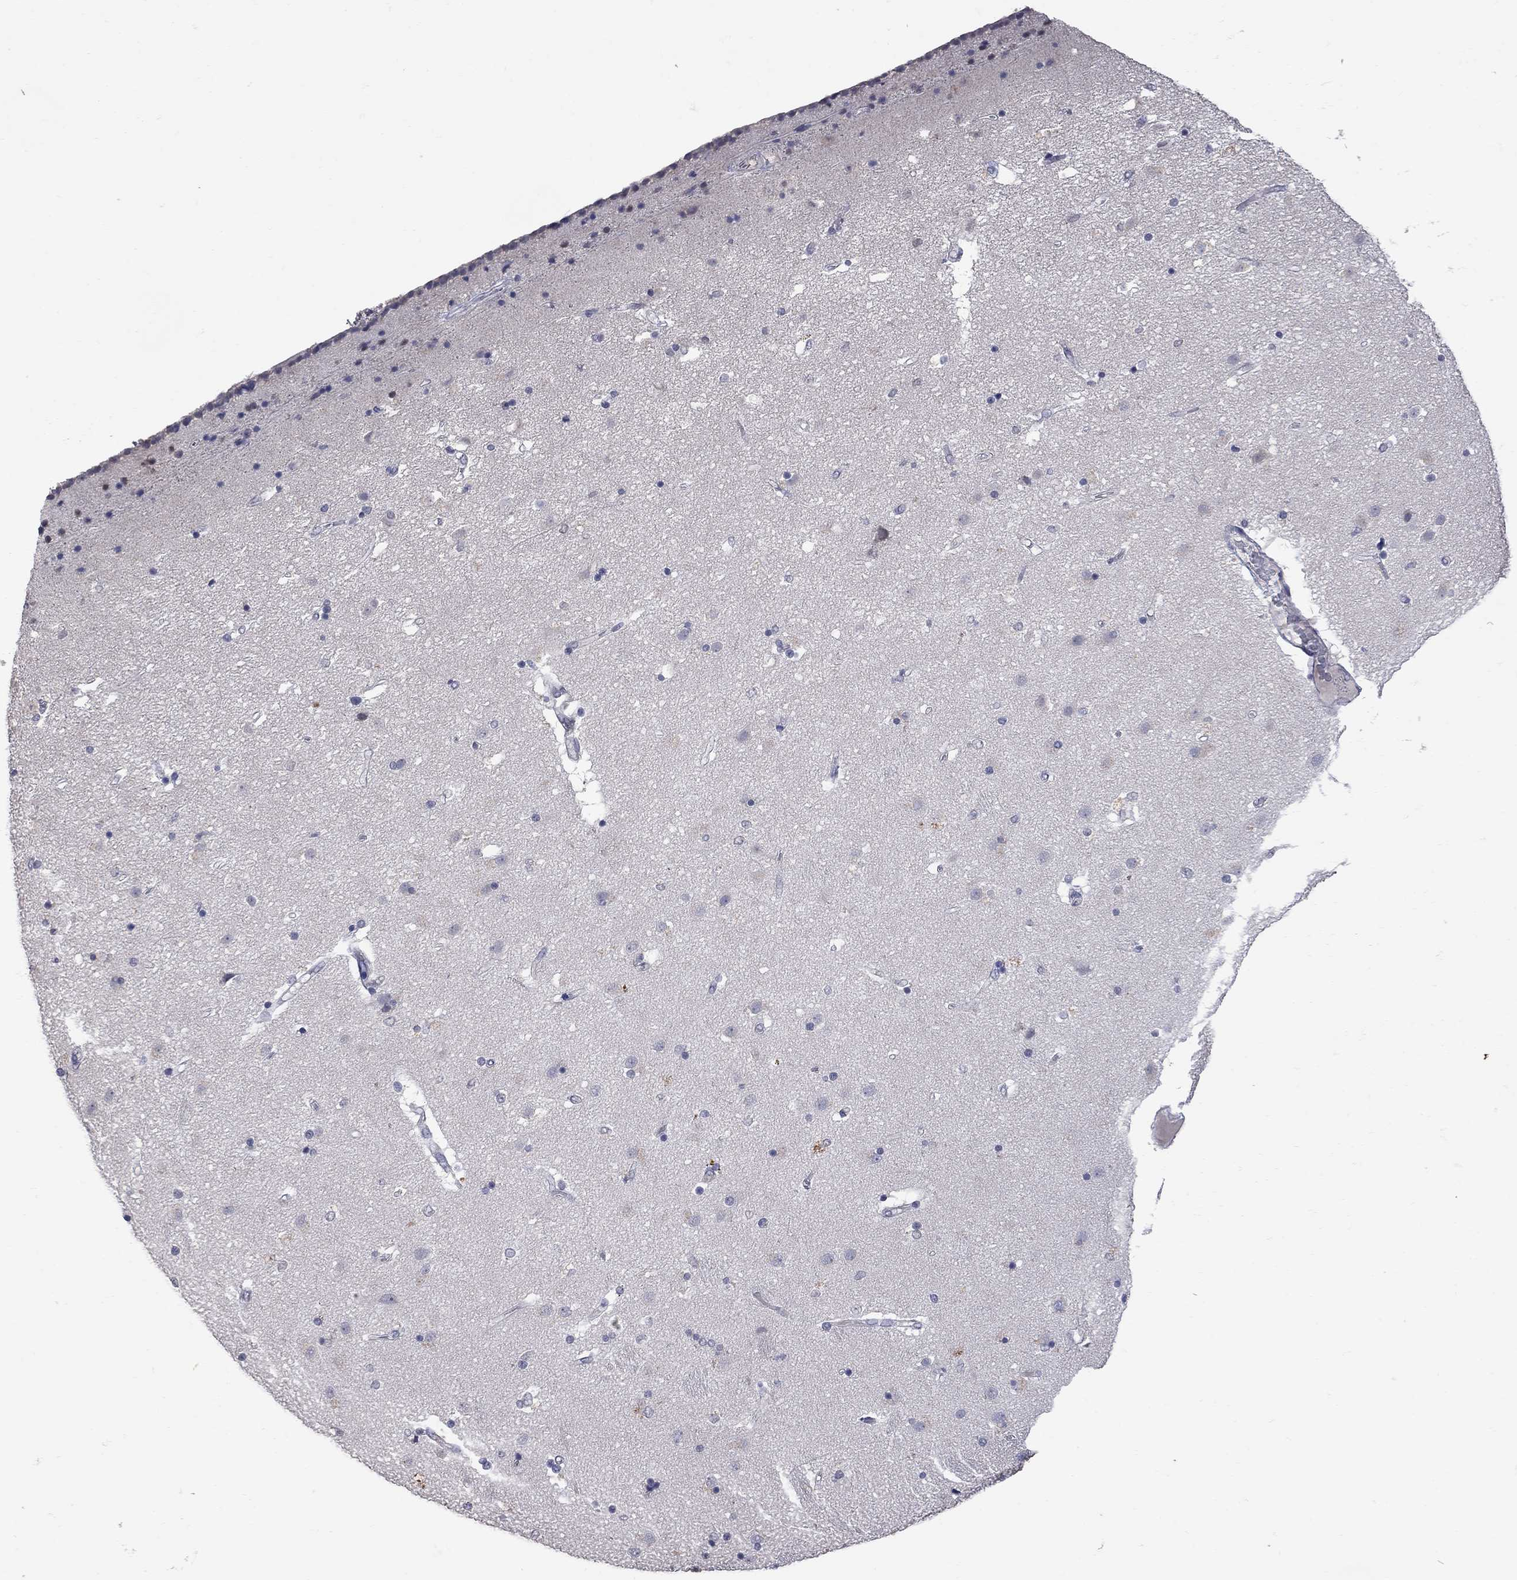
{"staining": {"intensity": "negative", "quantity": "none", "location": "none"}, "tissue": "caudate", "cell_type": "Glial cells", "image_type": "normal", "snomed": [{"axis": "morphology", "description": "Normal tissue, NOS"}, {"axis": "topography", "description": "Lateral ventricle wall"}], "caption": "A high-resolution micrograph shows immunohistochemistry staining of normal caudate, which exhibits no significant staining in glial cells.", "gene": "NOS2", "patient": {"sex": "female", "age": 71}}